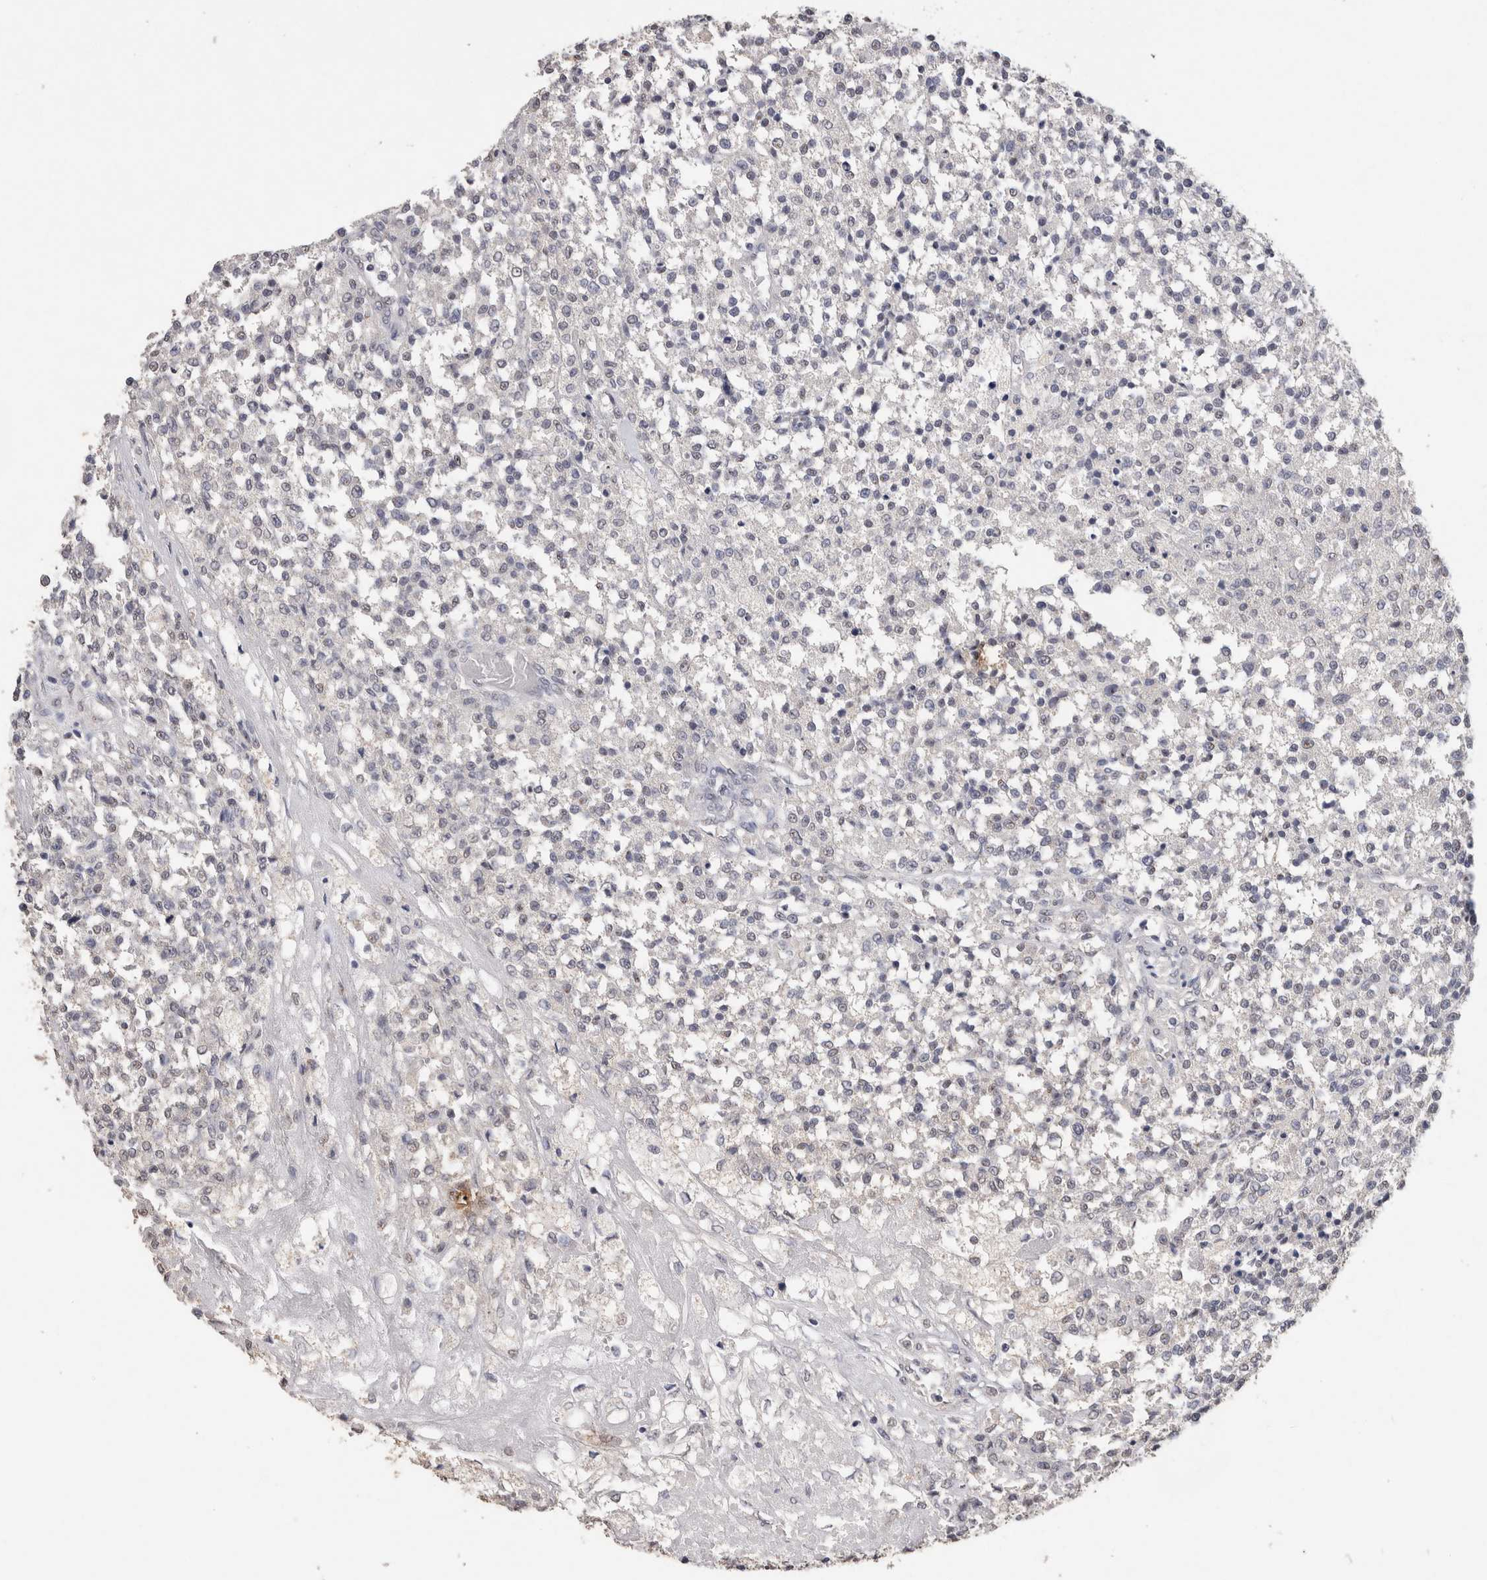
{"staining": {"intensity": "negative", "quantity": "none", "location": "none"}, "tissue": "testis cancer", "cell_type": "Tumor cells", "image_type": "cancer", "snomed": [{"axis": "morphology", "description": "Seminoma, NOS"}, {"axis": "topography", "description": "Testis"}], "caption": "An immunohistochemistry (IHC) photomicrograph of seminoma (testis) is shown. There is no staining in tumor cells of seminoma (testis).", "gene": "CDH6", "patient": {"sex": "male", "age": 59}}